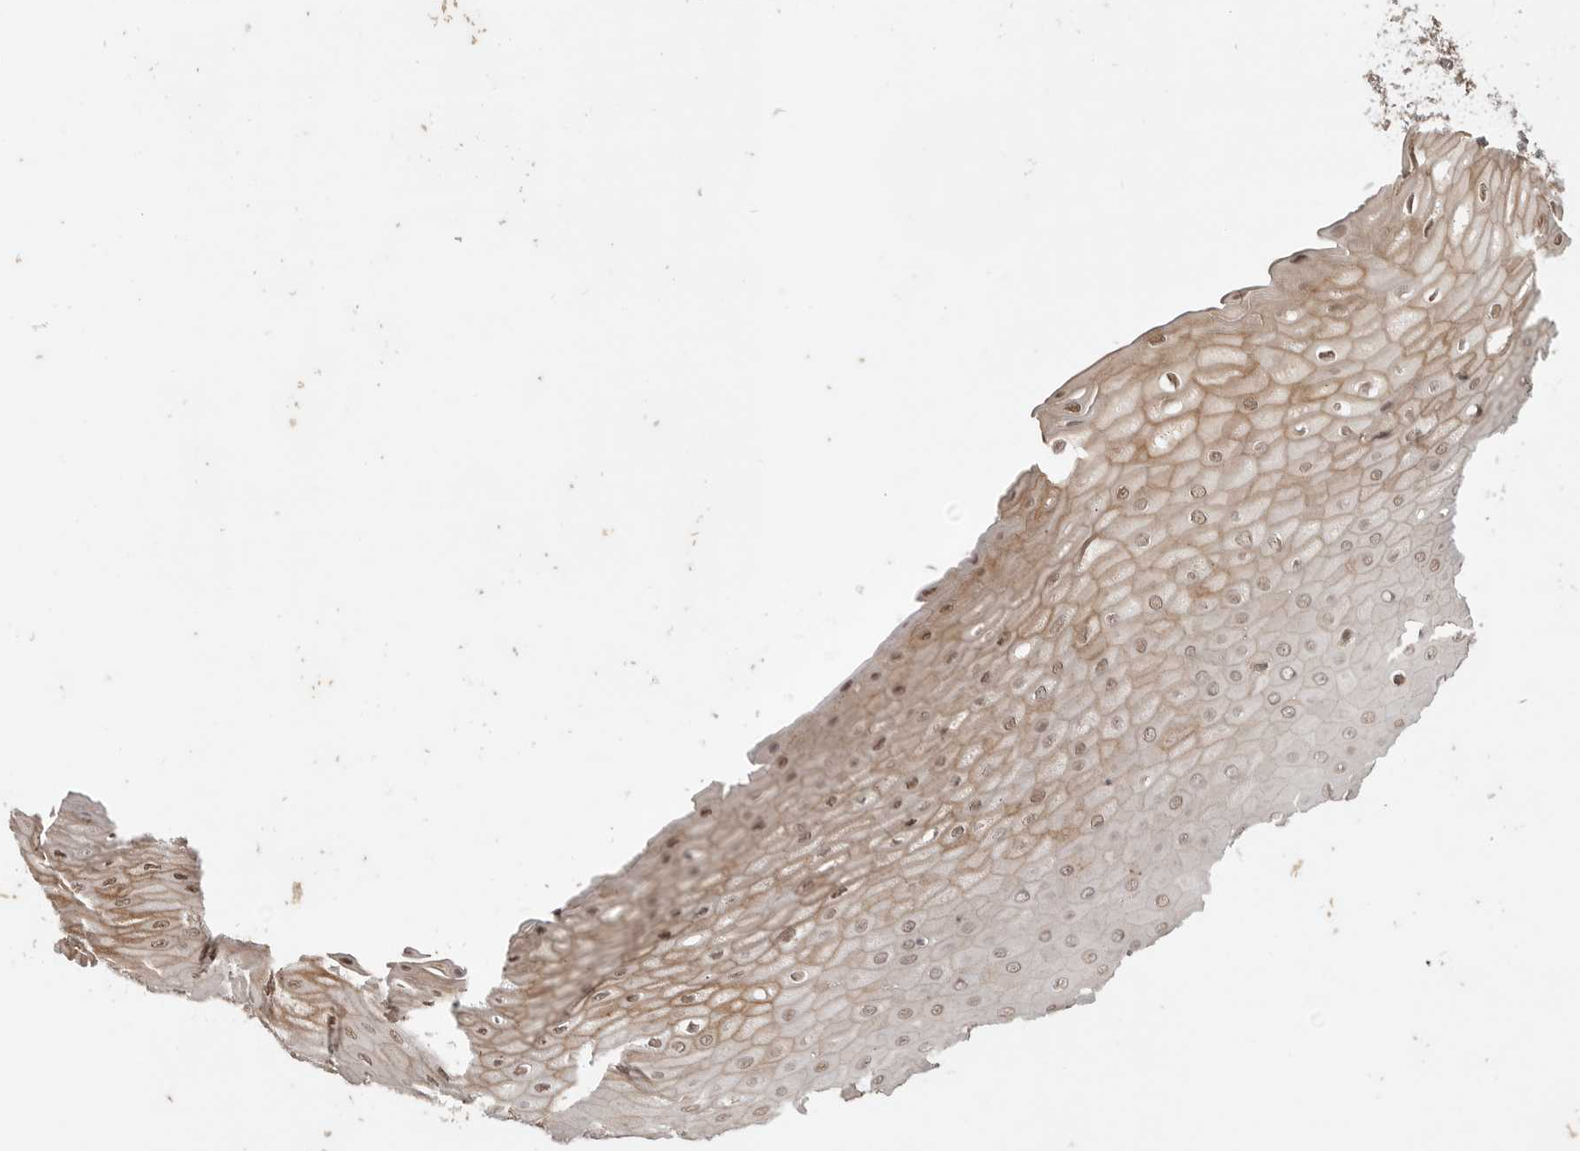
{"staining": {"intensity": "moderate", "quantity": ">75%", "location": "cytoplasmic/membranous,nuclear"}, "tissue": "cervix", "cell_type": "Glandular cells", "image_type": "normal", "snomed": [{"axis": "morphology", "description": "Normal tissue, NOS"}, {"axis": "topography", "description": "Cervix"}], "caption": "Protein expression analysis of benign cervix demonstrates moderate cytoplasmic/membranous,nuclear staining in about >75% of glandular cells. (Stains: DAB (3,3'-diaminobenzidine) in brown, nuclei in blue, Microscopy: brightfield microscopy at high magnification).", "gene": "ZNF232", "patient": {"sex": "female", "age": 55}}